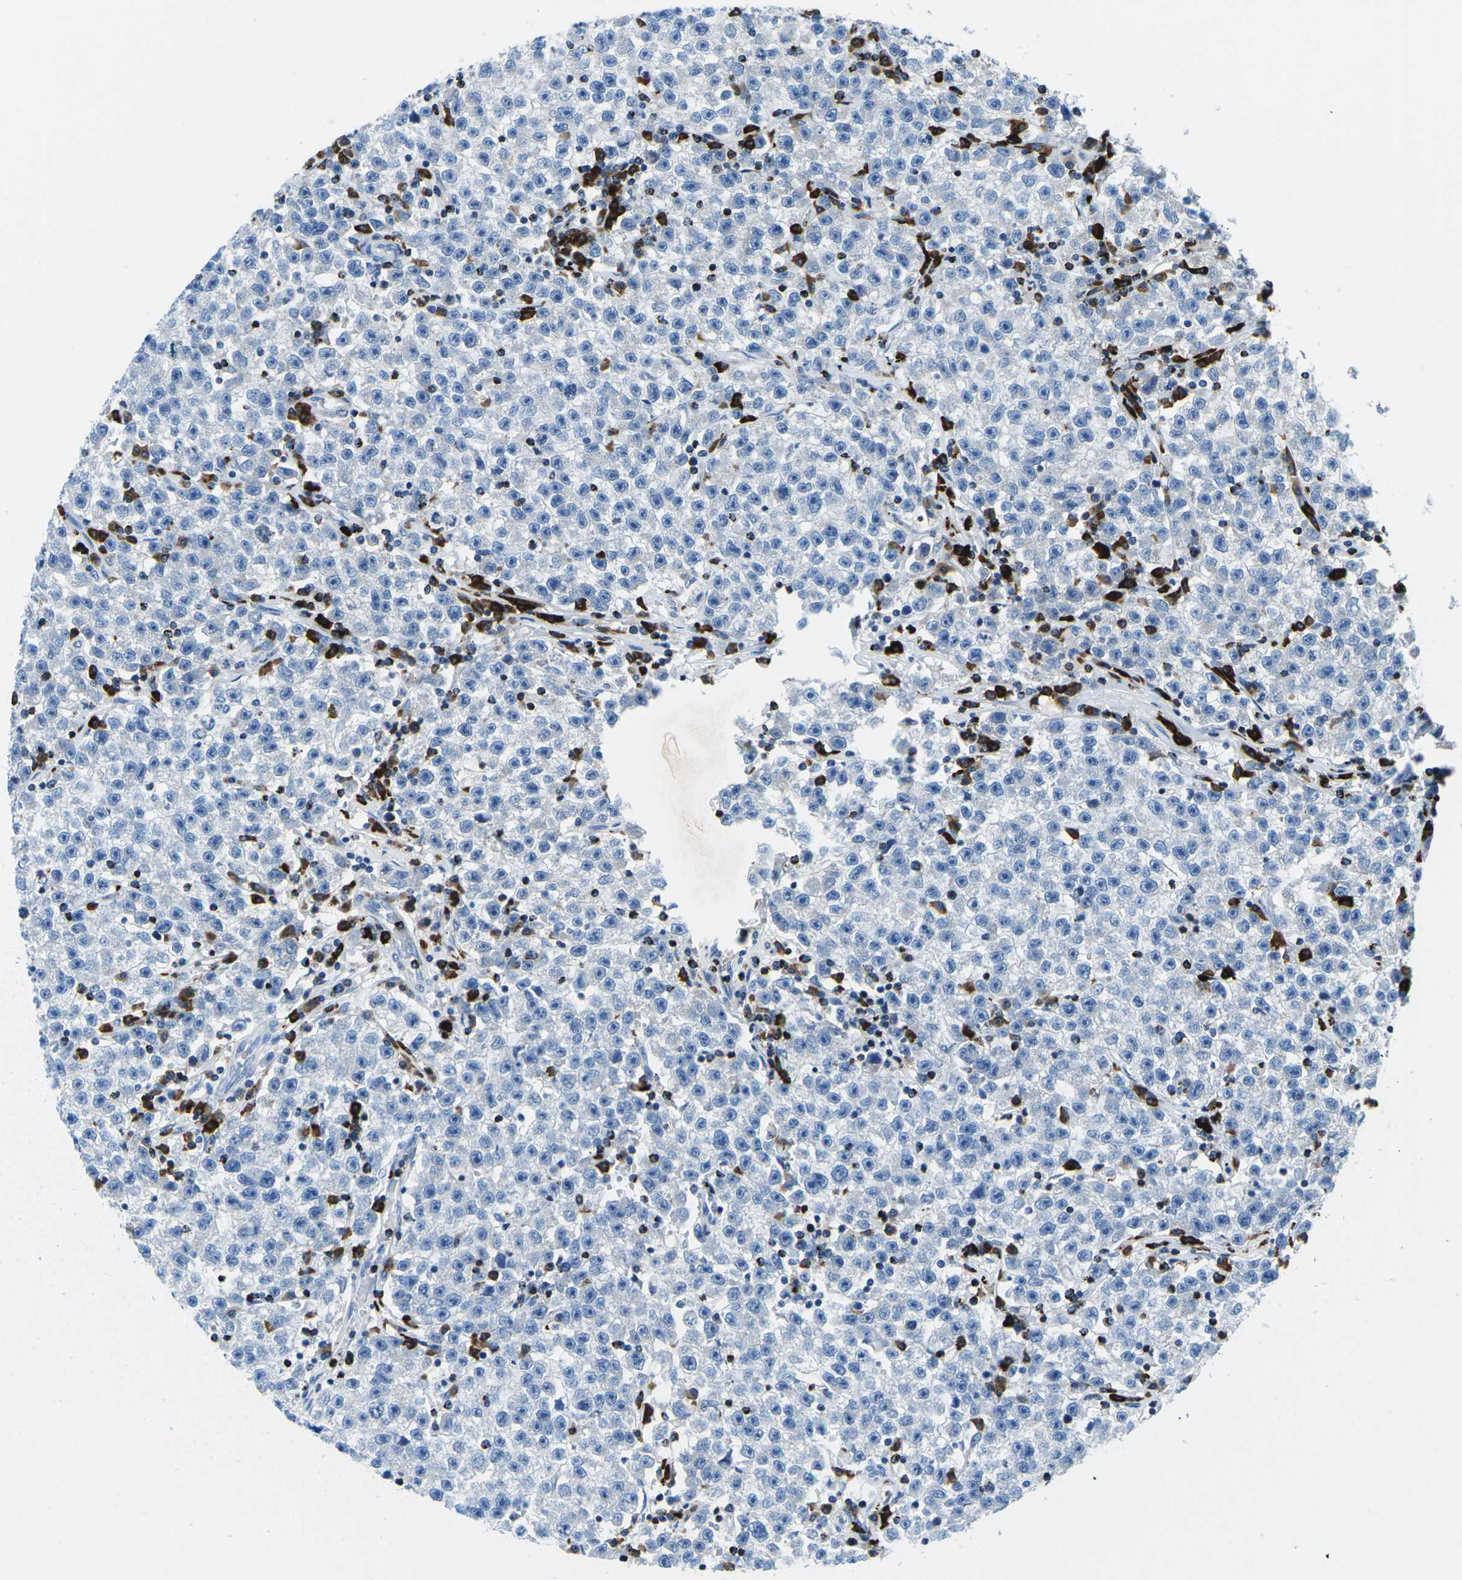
{"staining": {"intensity": "negative", "quantity": "none", "location": "none"}, "tissue": "testis cancer", "cell_type": "Tumor cells", "image_type": "cancer", "snomed": [{"axis": "morphology", "description": "Seminoma, NOS"}, {"axis": "topography", "description": "Testis"}], "caption": "An immunohistochemistry (IHC) photomicrograph of testis cancer (seminoma) is shown. There is no staining in tumor cells of testis cancer (seminoma).", "gene": "MC4R", "patient": {"sex": "male", "age": 22}}